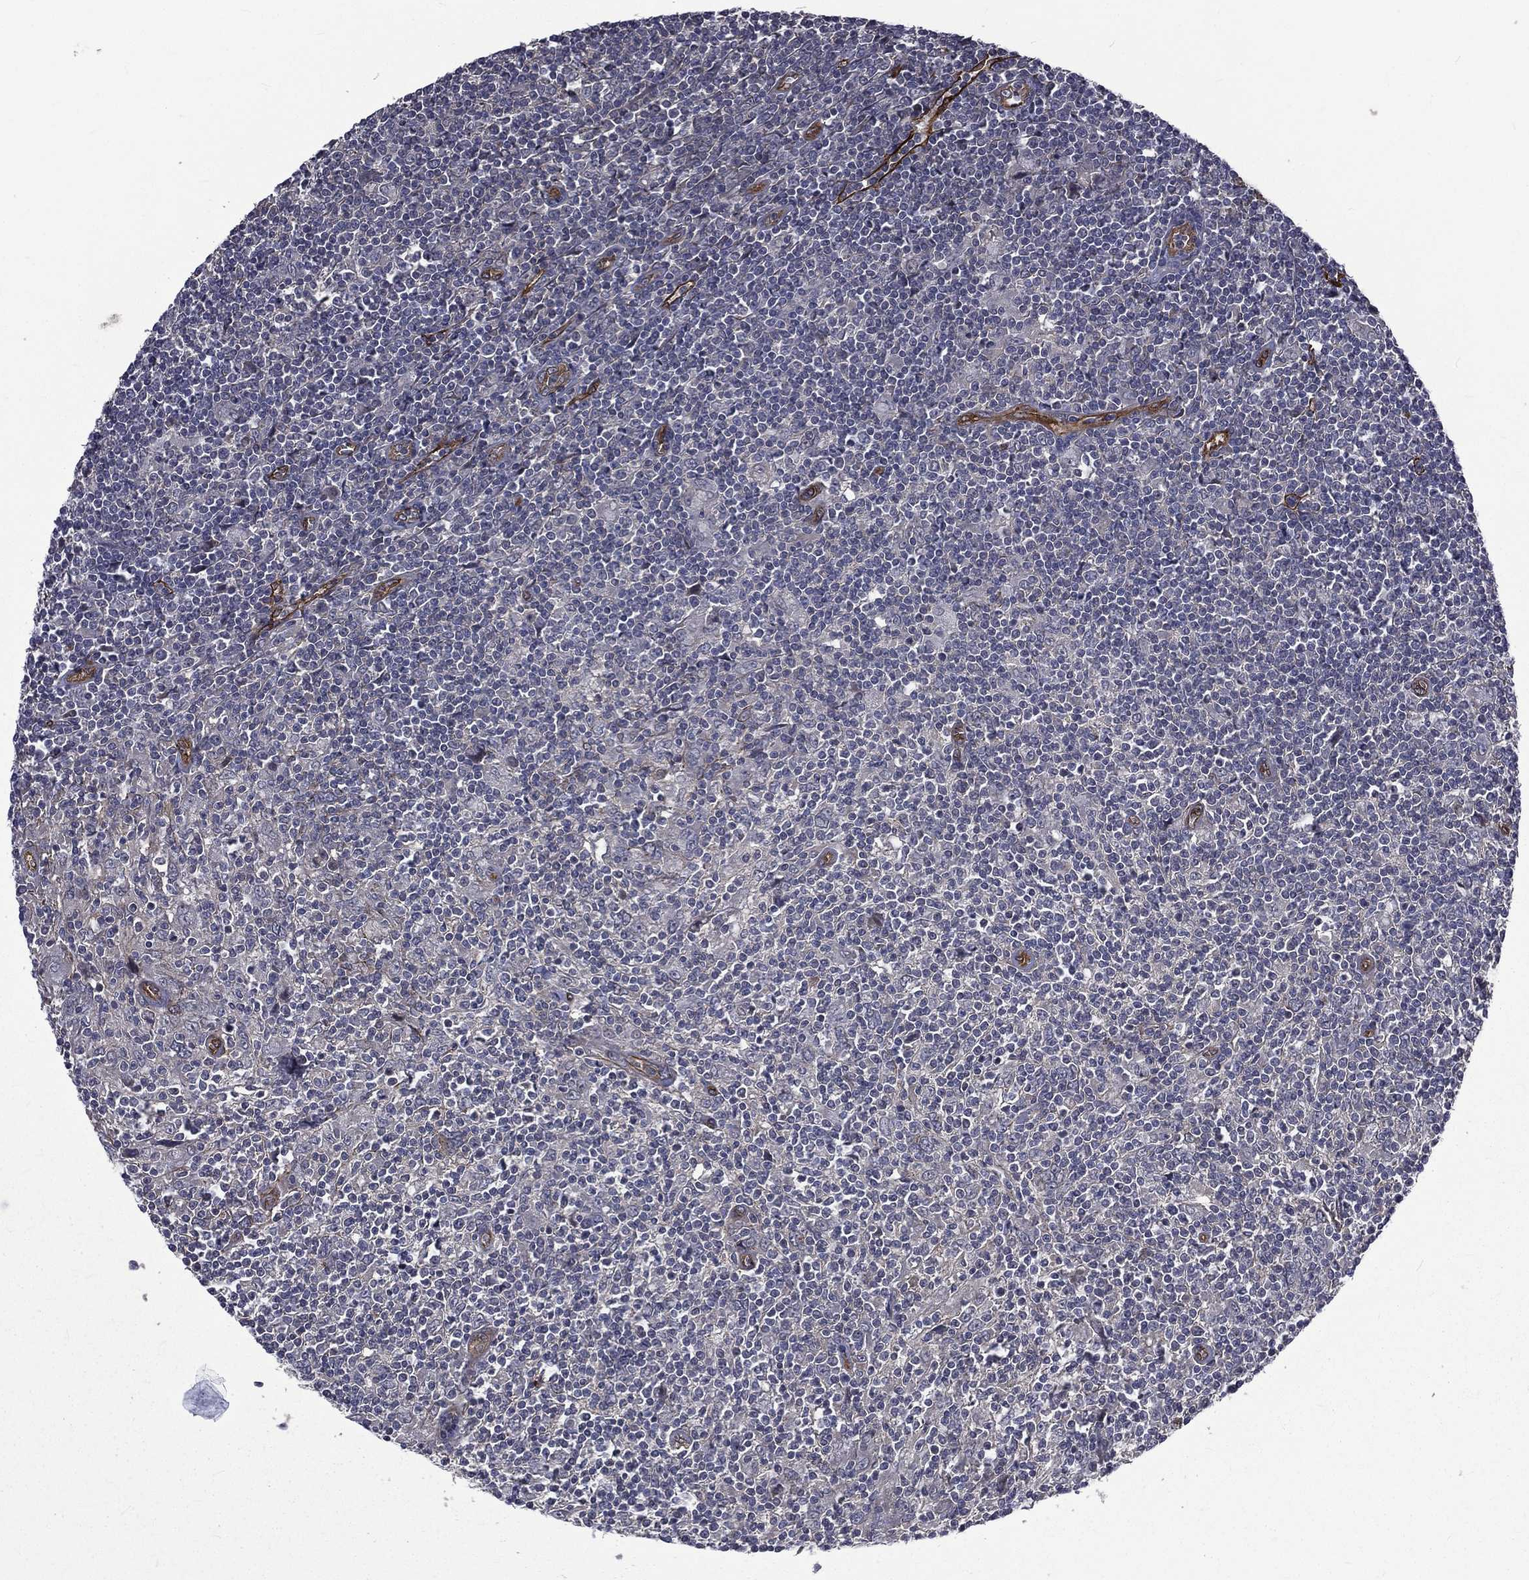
{"staining": {"intensity": "negative", "quantity": "none", "location": "none"}, "tissue": "lymphoma", "cell_type": "Tumor cells", "image_type": "cancer", "snomed": [{"axis": "morphology", "description": "Hodgkin's disease, NOS"}, {"axis": "topography", "description": "Lymph node"}], "caption": "Tumor cells are negative for brown protein staining in lymphoma.", "gene": "PPFIBP1", "patient": {"sex": "male", "age": 40}}